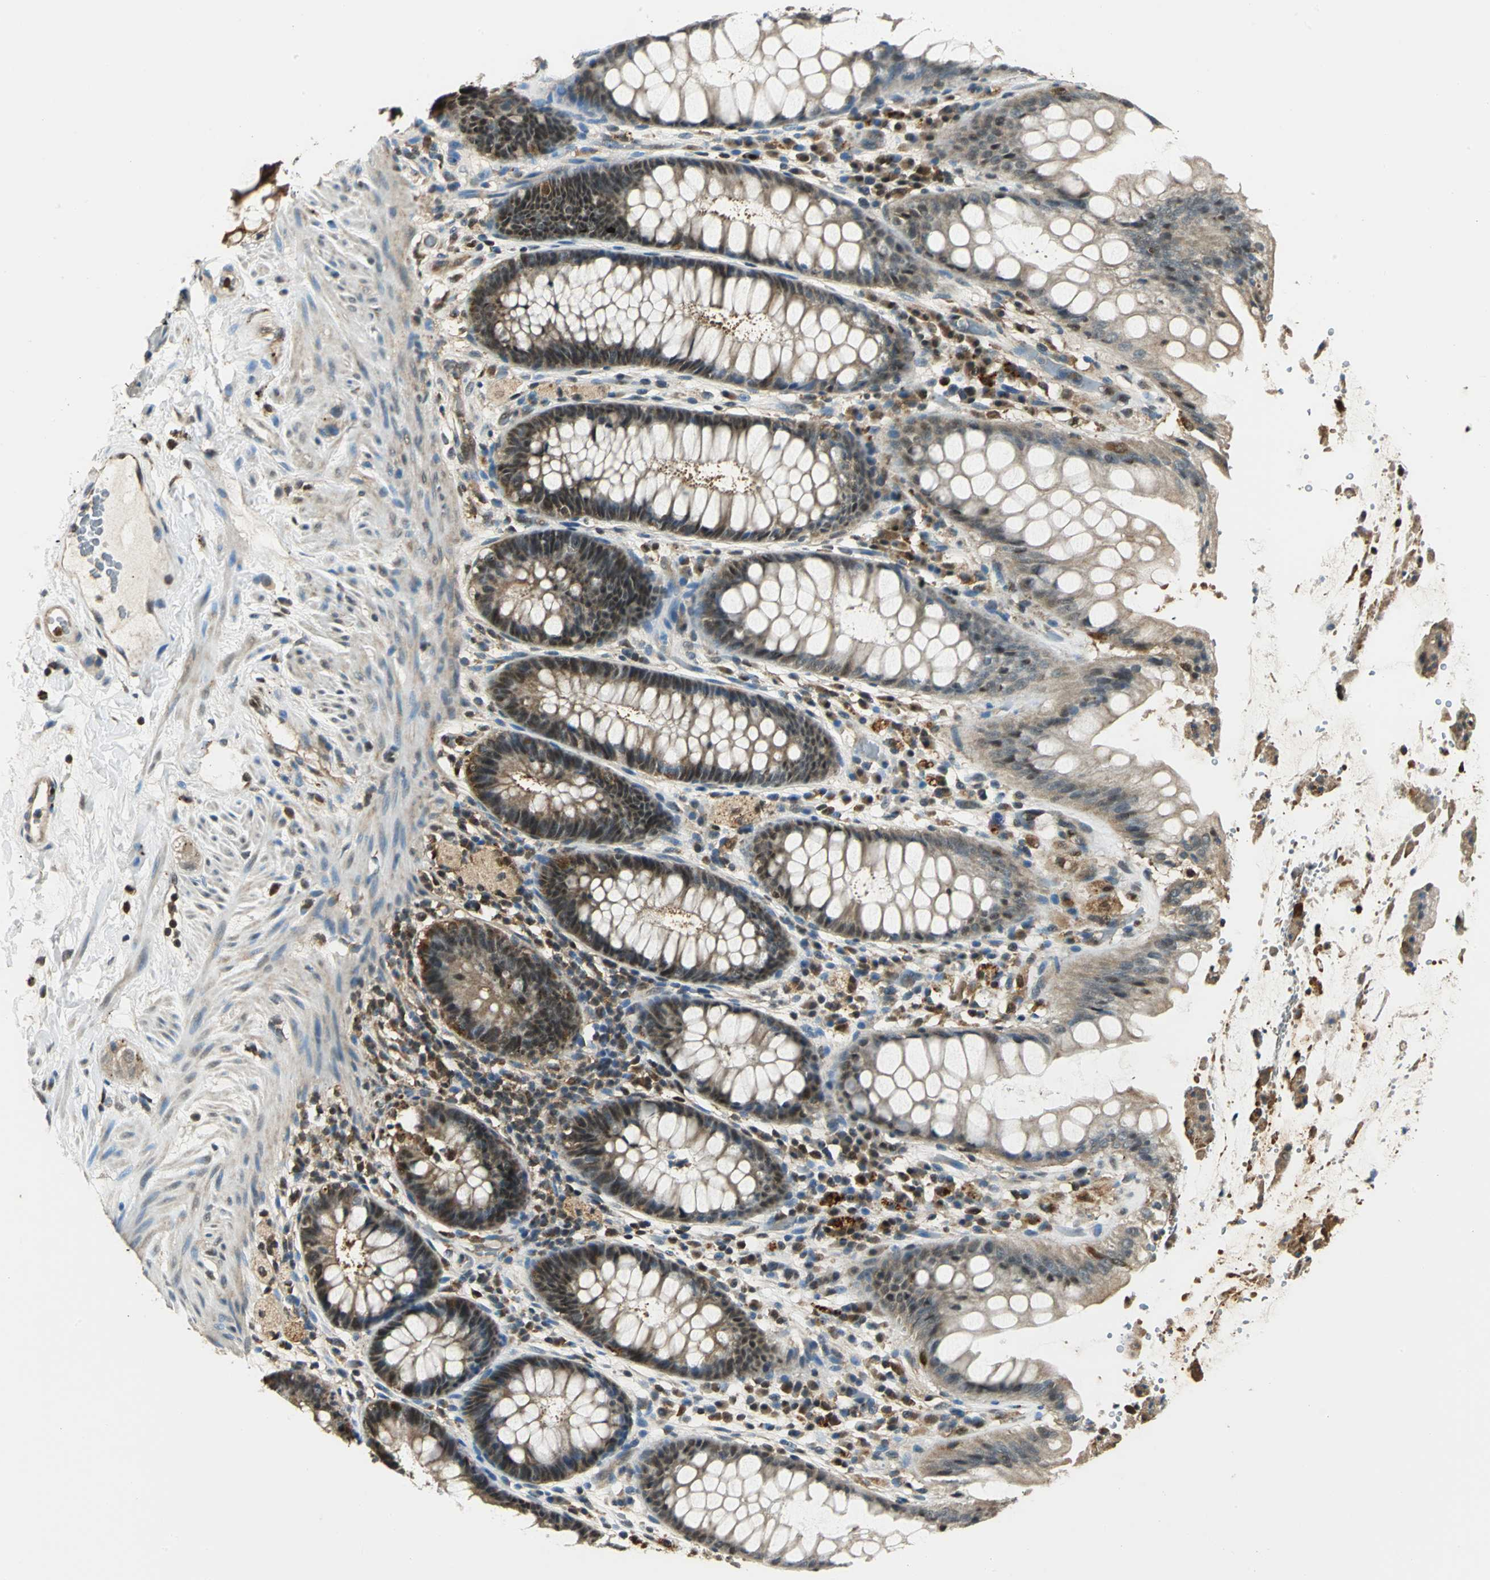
{"staining": {"intensity": "moderate", "quantity": ">75%", "location": "cytoplasmic/membranous,nuclear"}, "tissue": "rectum", "cell_type": "Glandular cells", "image_type": "normal", "snomed": [{"axis": "morphology", "description": "Normal tissue, NOS"}, {"axis": "topography", "description": "Rectum"}], "caption": "This is an image of IHC staining of unremarkable rectum, which shows moderate staining in the cytoplasmic/membranous,nuclear of glandular cells.", "gene": "PPP1R13L", "patient": {"sex": "female", "age": 46}}